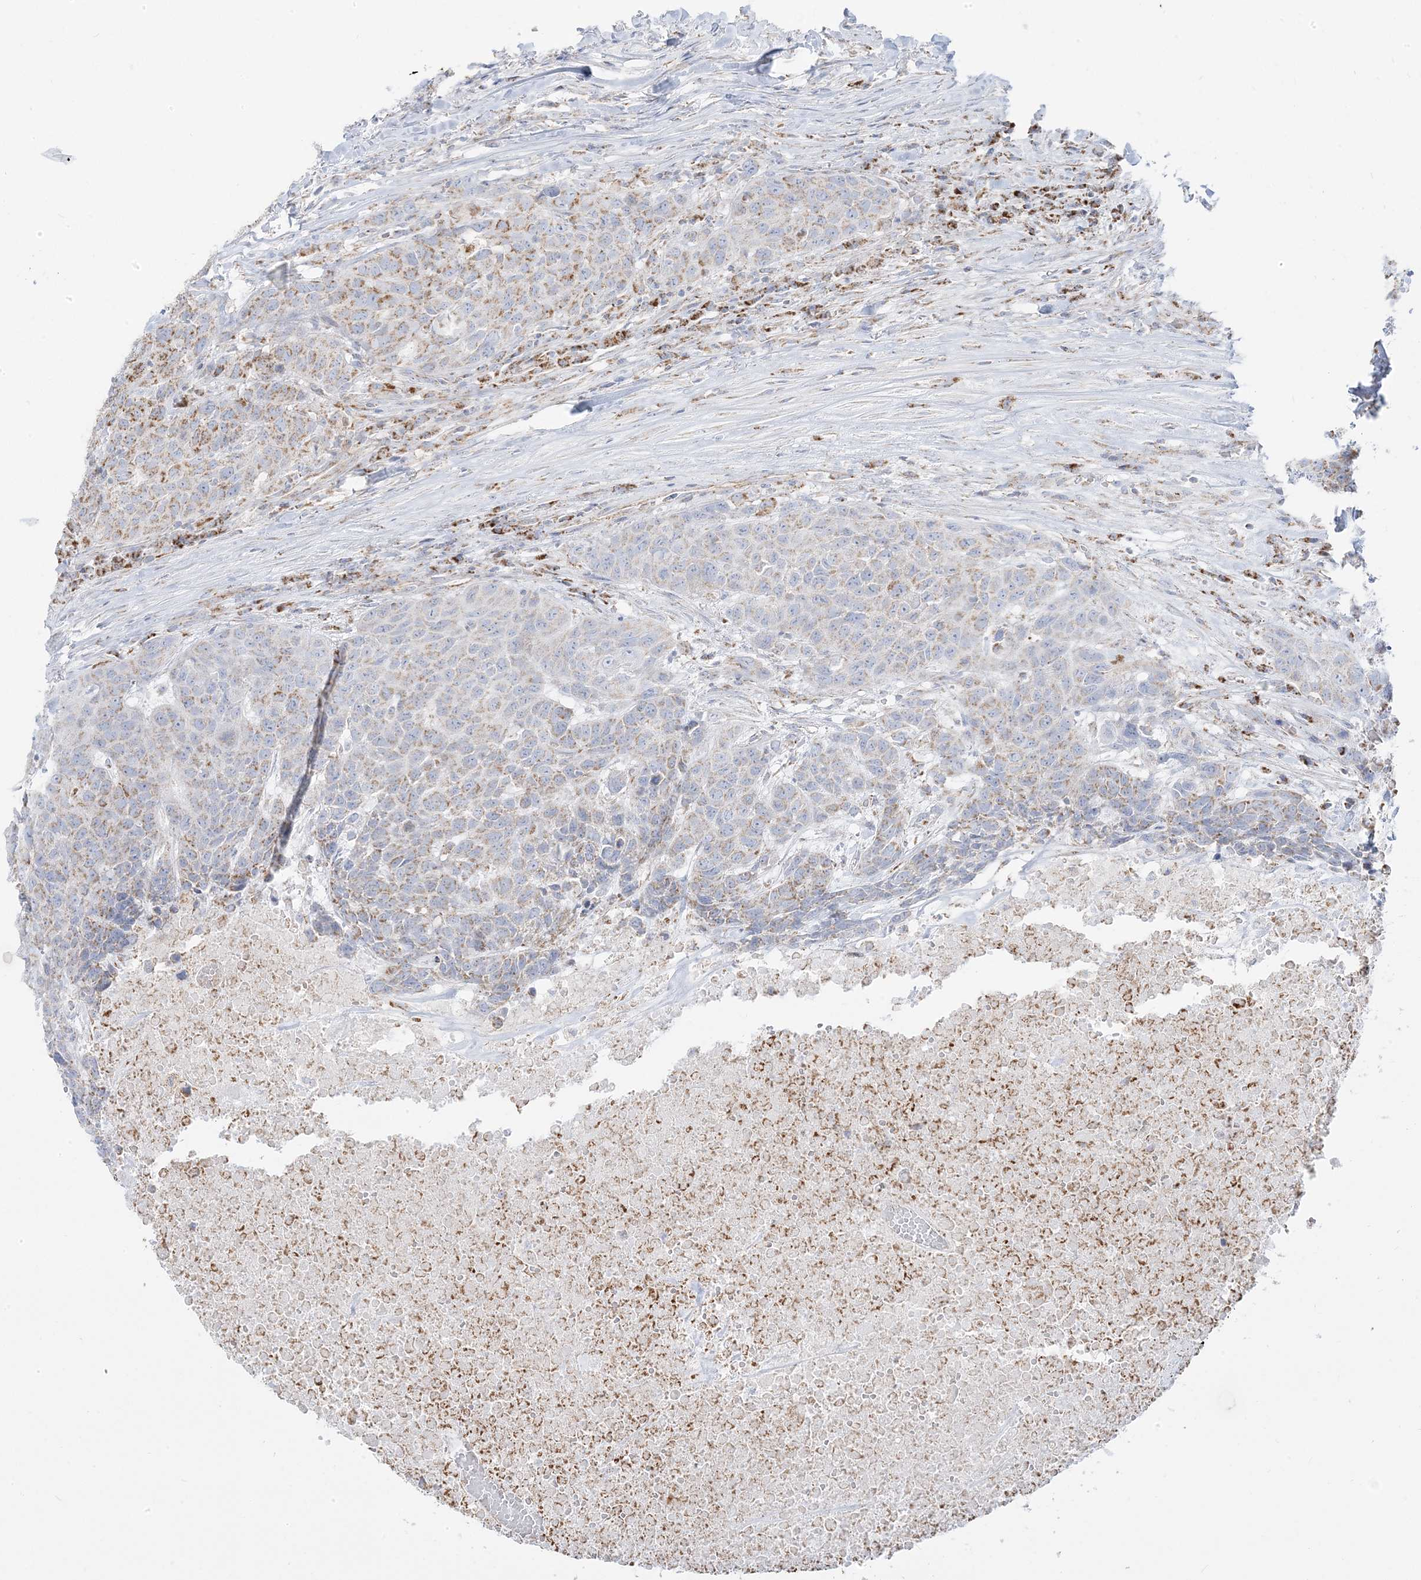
{"staining": {"intensity": "moderate", "quantity": "25%-75%", "location": "cytoplasmic/membranous"}, "tissue": "head and neck cancer", "cell_type": "Tumor cells", "image_type": "cancer", "snomed": [{"axis": "morphology", "description": "Squamous cell carcinoma, NOS"}, {"axis": "topography", "description": "Head-Neck"}], "caption": "Head and neck cancer tissue displays moderate cytoplasmic/membranous positivity in about 25%-75% of tumor cells, visualized by immunohistochemistry.", "gene": "PCCB", "patient": {"sex": "male", "age": 66}}